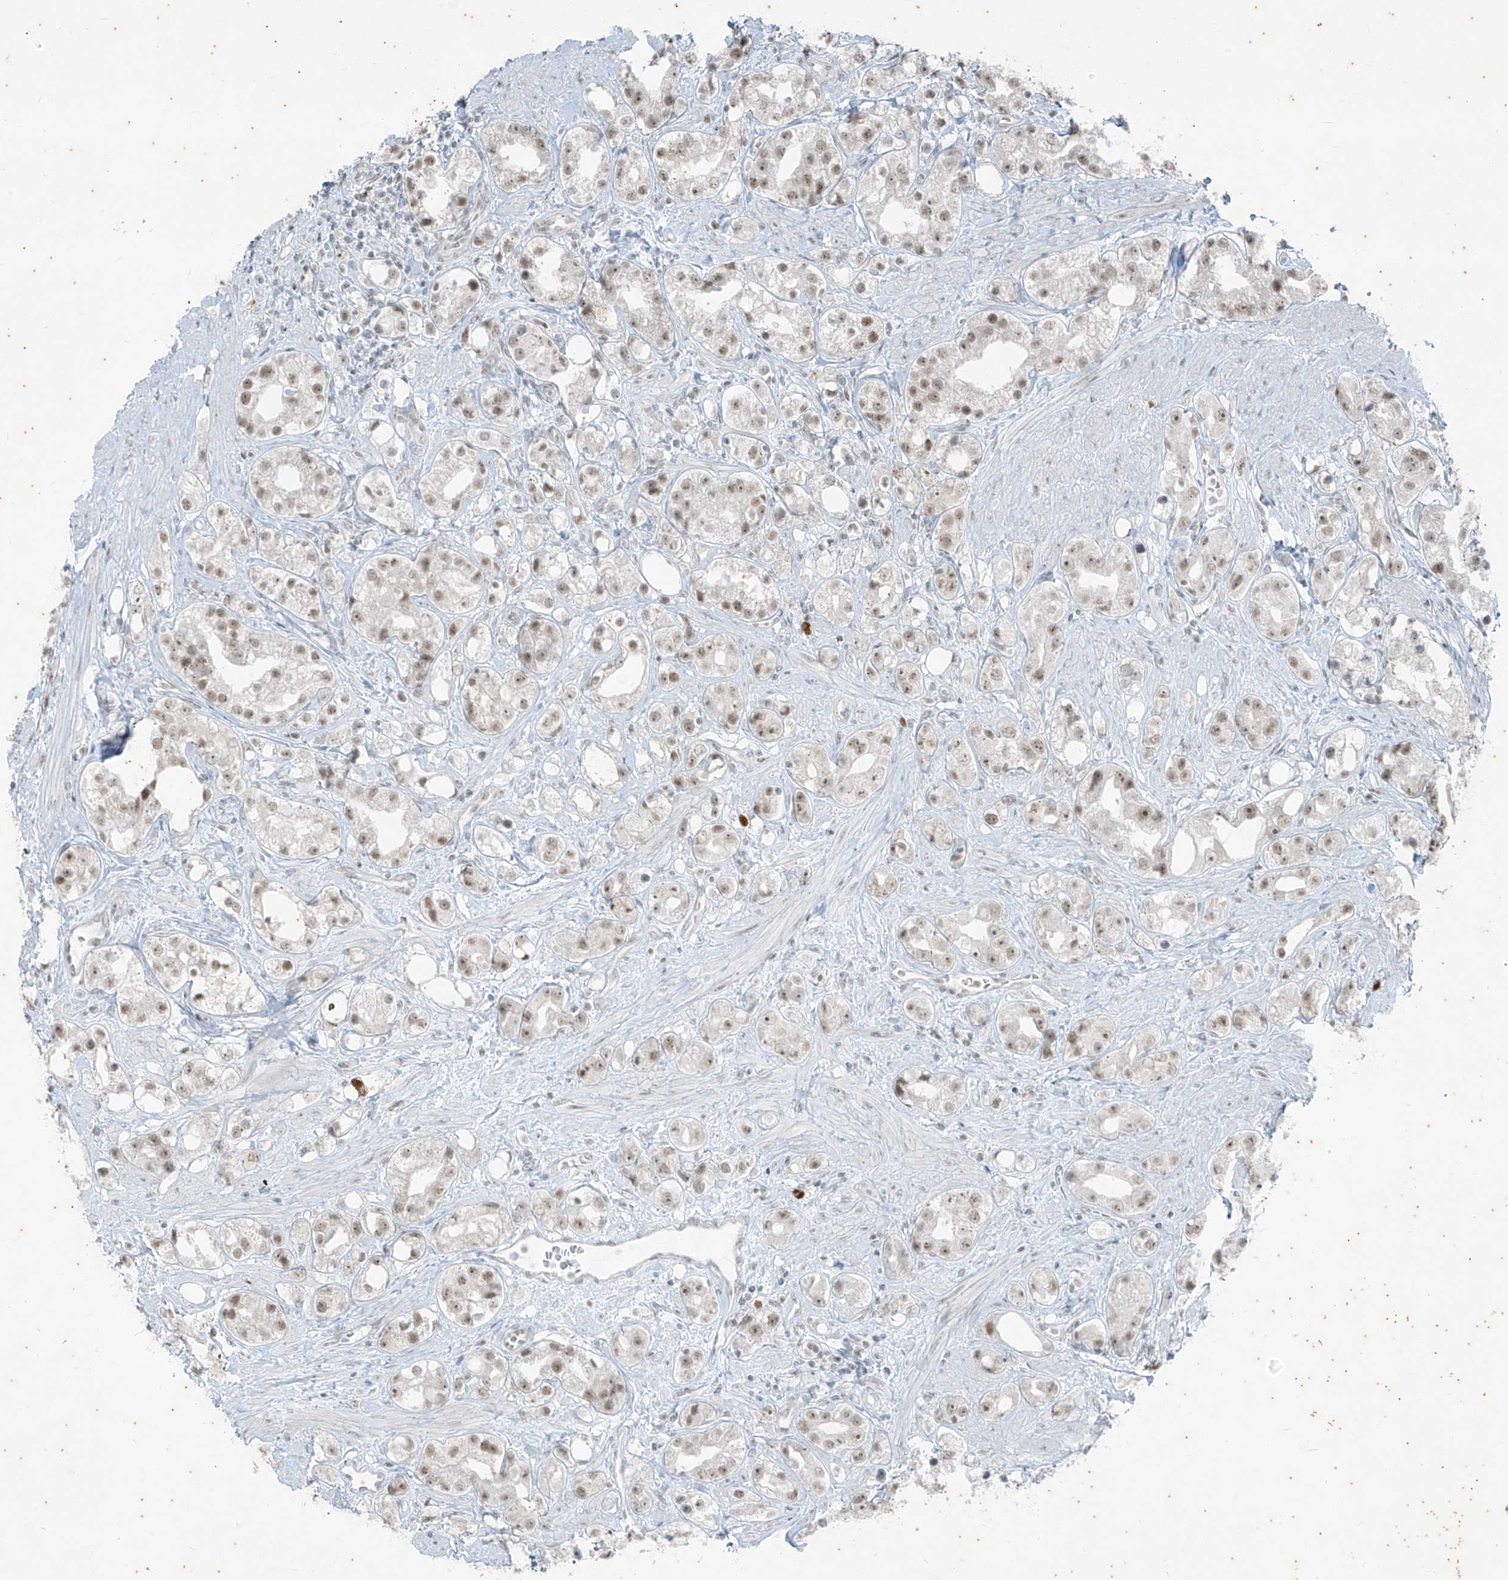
{"staining": {"intensity": "weak", "quantity": "25%-75%", "location": "nuclear"}, "tissue": "prostate cancer", "cell_type": "Tumor cells", "image_type": "cancer", "snomed": [{"axis": "morphology", "description": "Adenocarcinoma, NOS"}, {"axis": "topography", "description": "Prostate"}], "caption": "Human prostate cancer stained with a protein marker shows weak staining in tumor cells.", "gene": "ZNF354B", "patient": {"sex": "male", "age": 79}}